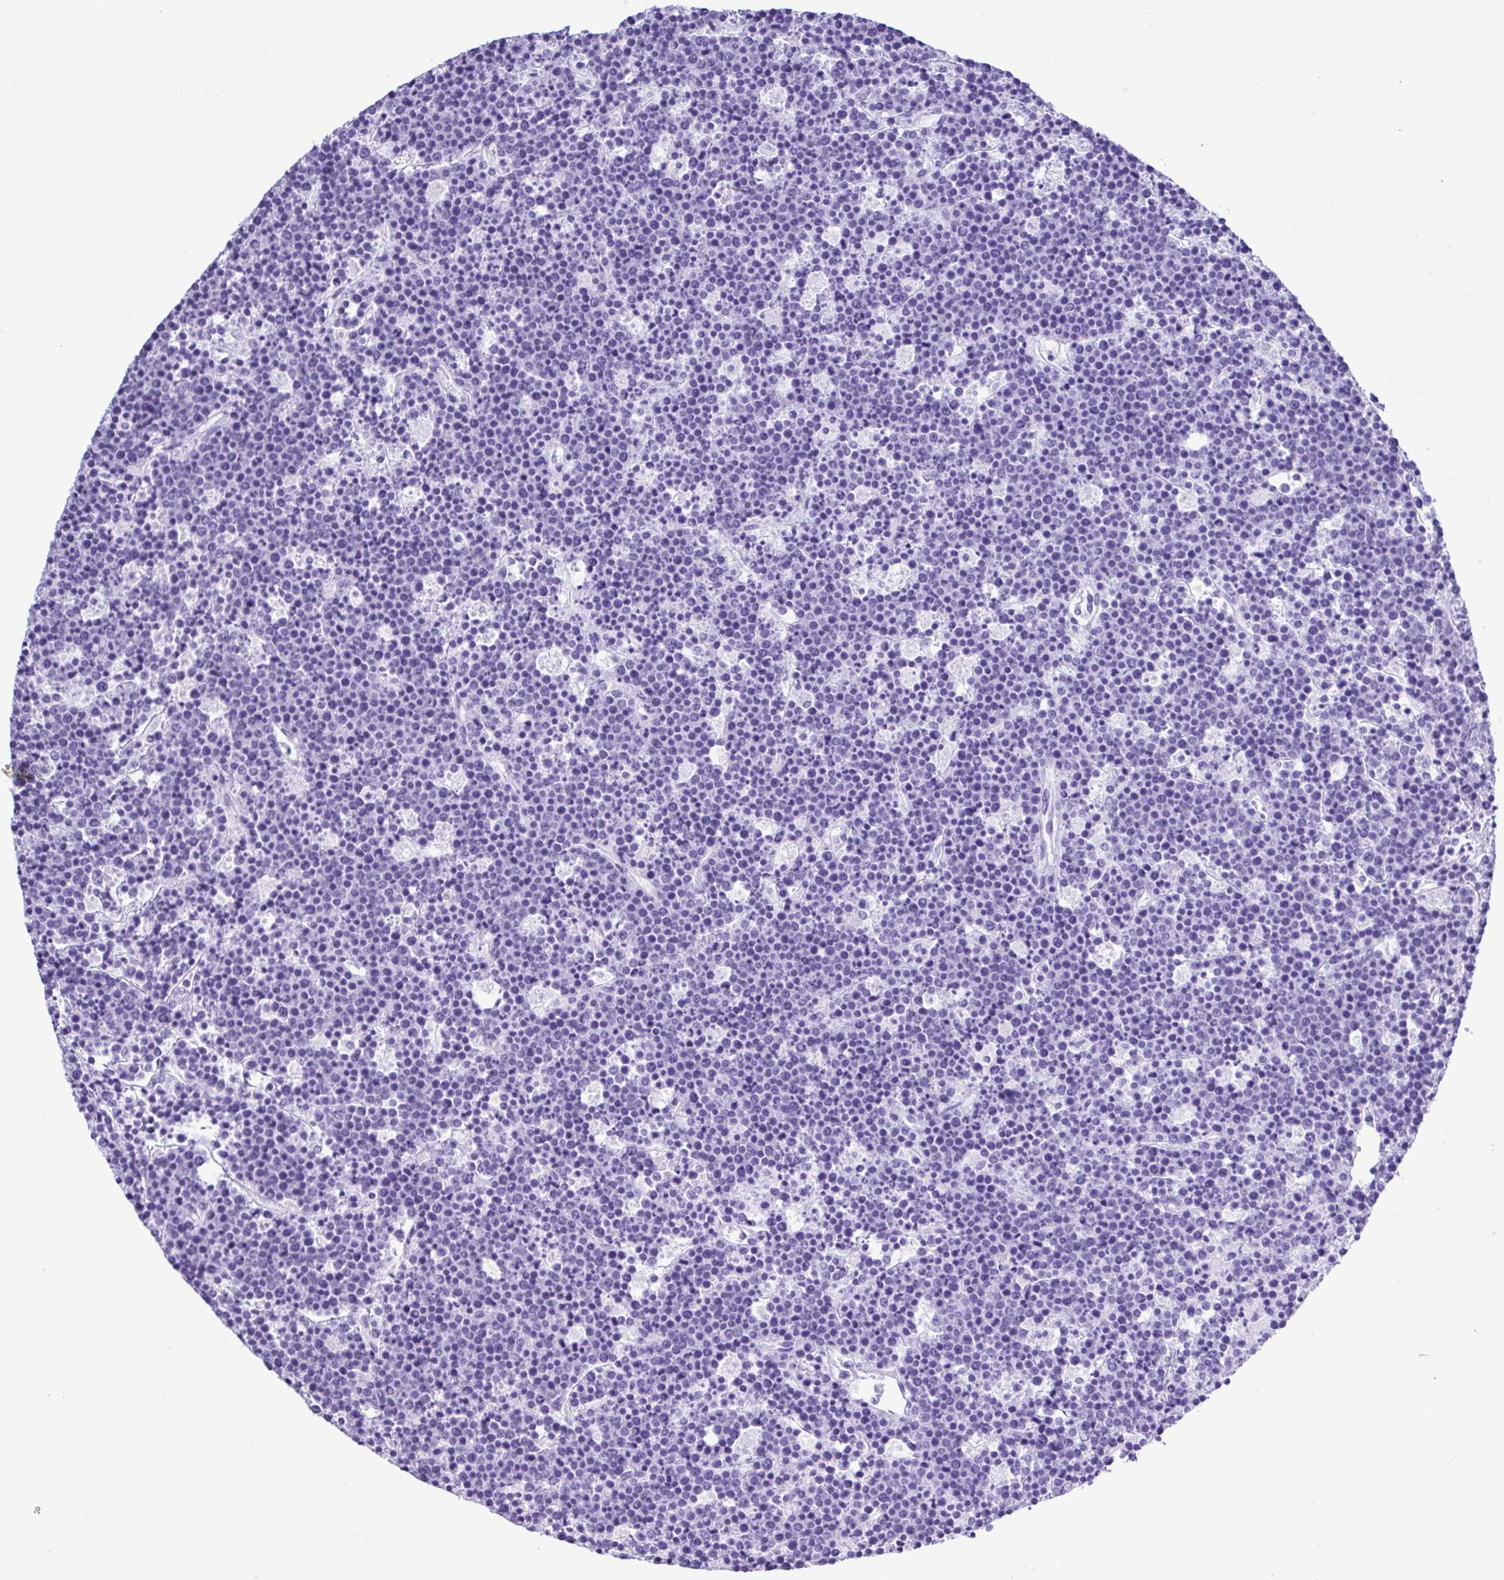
{"staining": {"intensity": "negative", "quantity": "none", "location": "none"}, "tissue": "lymphoma", "cell_type": "Tumor cells", "image_type": "cancer", "snomed": [{"axis": "morphology", "description": "Malignant lymphoma, non-Hodgkin's type, High grade"}, {"axis": "topography", "description": "Ovary"}], "caption": "Tumor cells are negative for protein expression in human high-grade malignant lymphoma, non-Hodgkin's type.", "gene": "SYT1", "patient": {"sex": "female", "age": 56}}